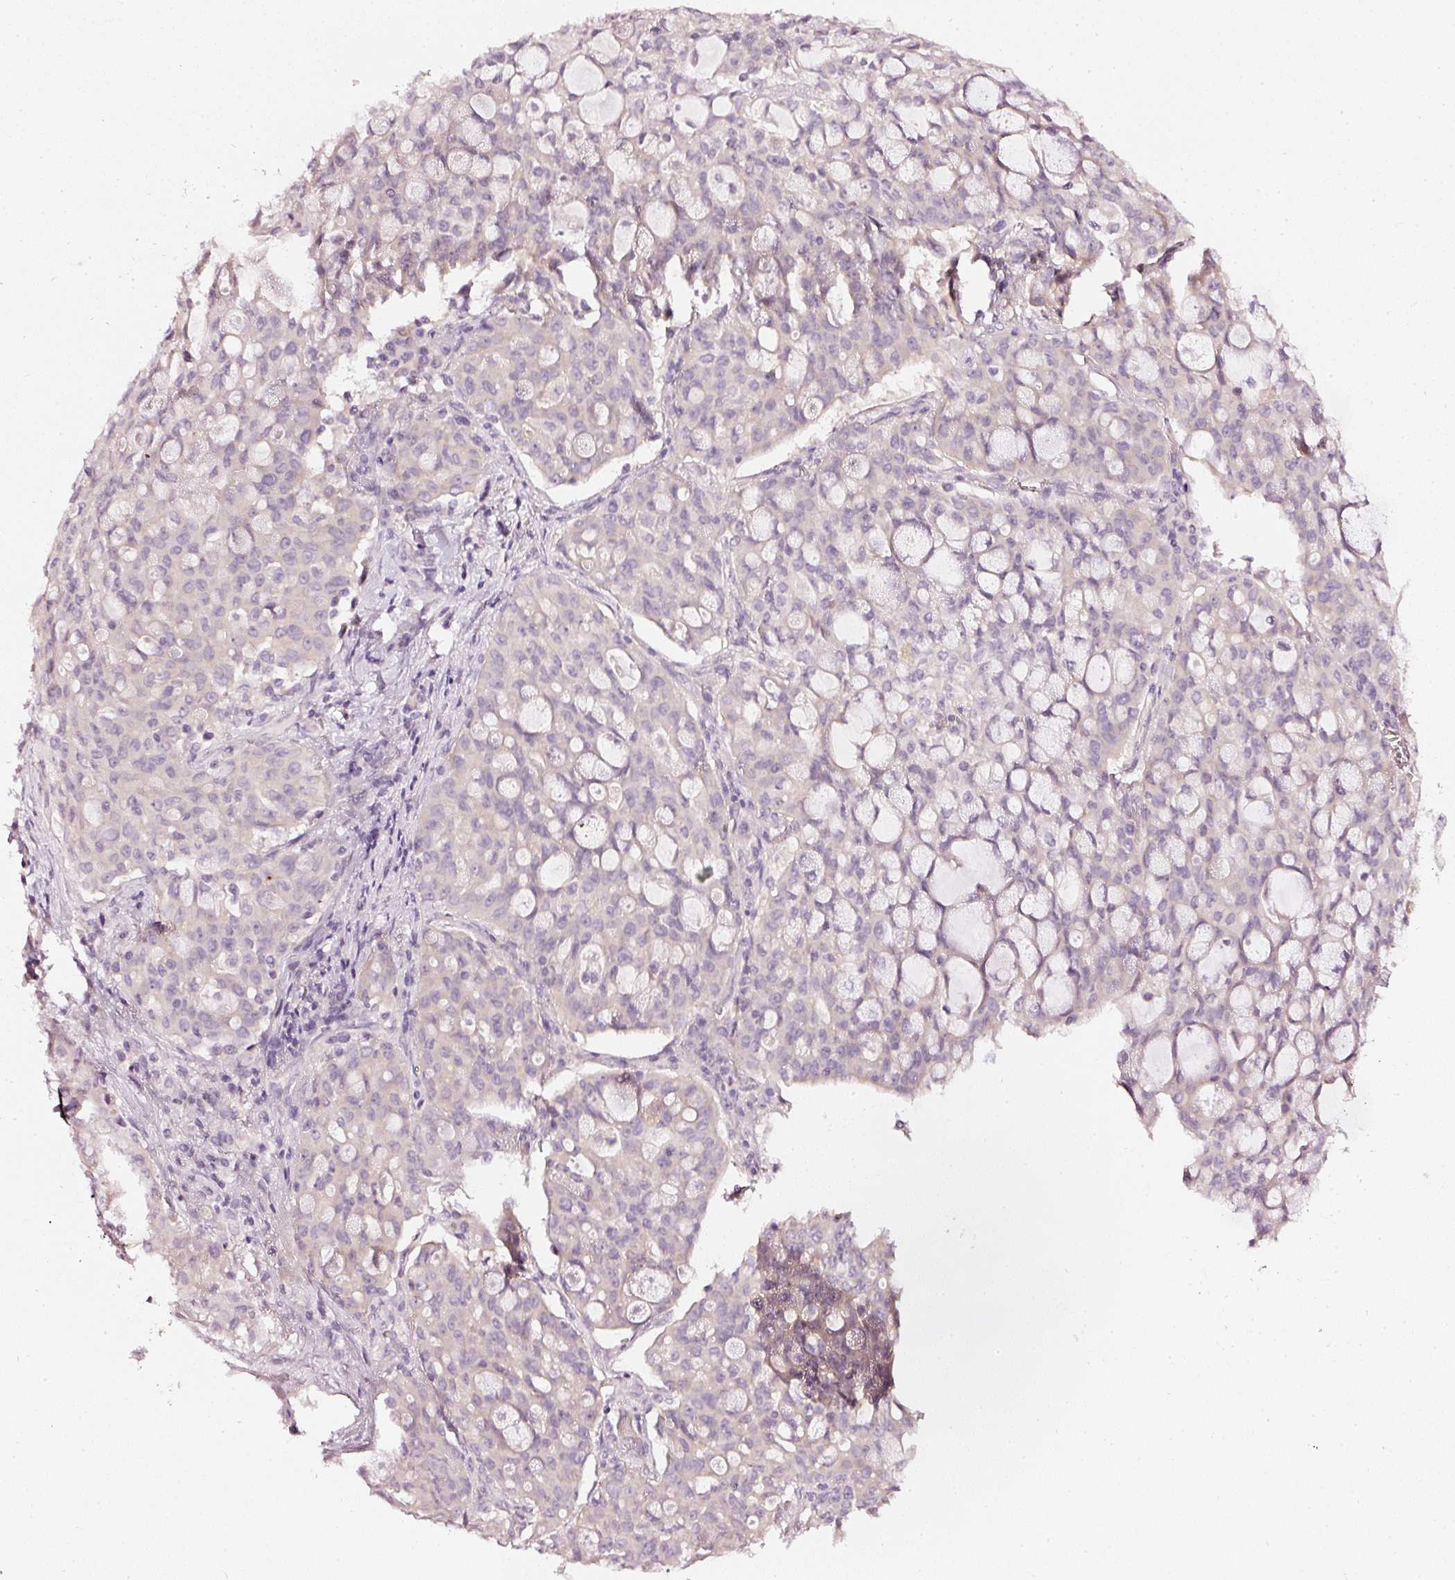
{"staining": {"intensity": "negative", "quantity": "none", "location": "none"}, "tissue": "lung cancer", "cell_type": "Tumor cells", "image_type": "cancer", "snomed": [{"axis": "morphology", "description": "Adenocarcinoma, NOS"}, {"axis": "topography", "description": "Lung"}], "caption": "Tumor cells are negative for brown protein staining in lung cancer.", "gene": "CNP", "patient": {"sex": "female", "age": 44}}